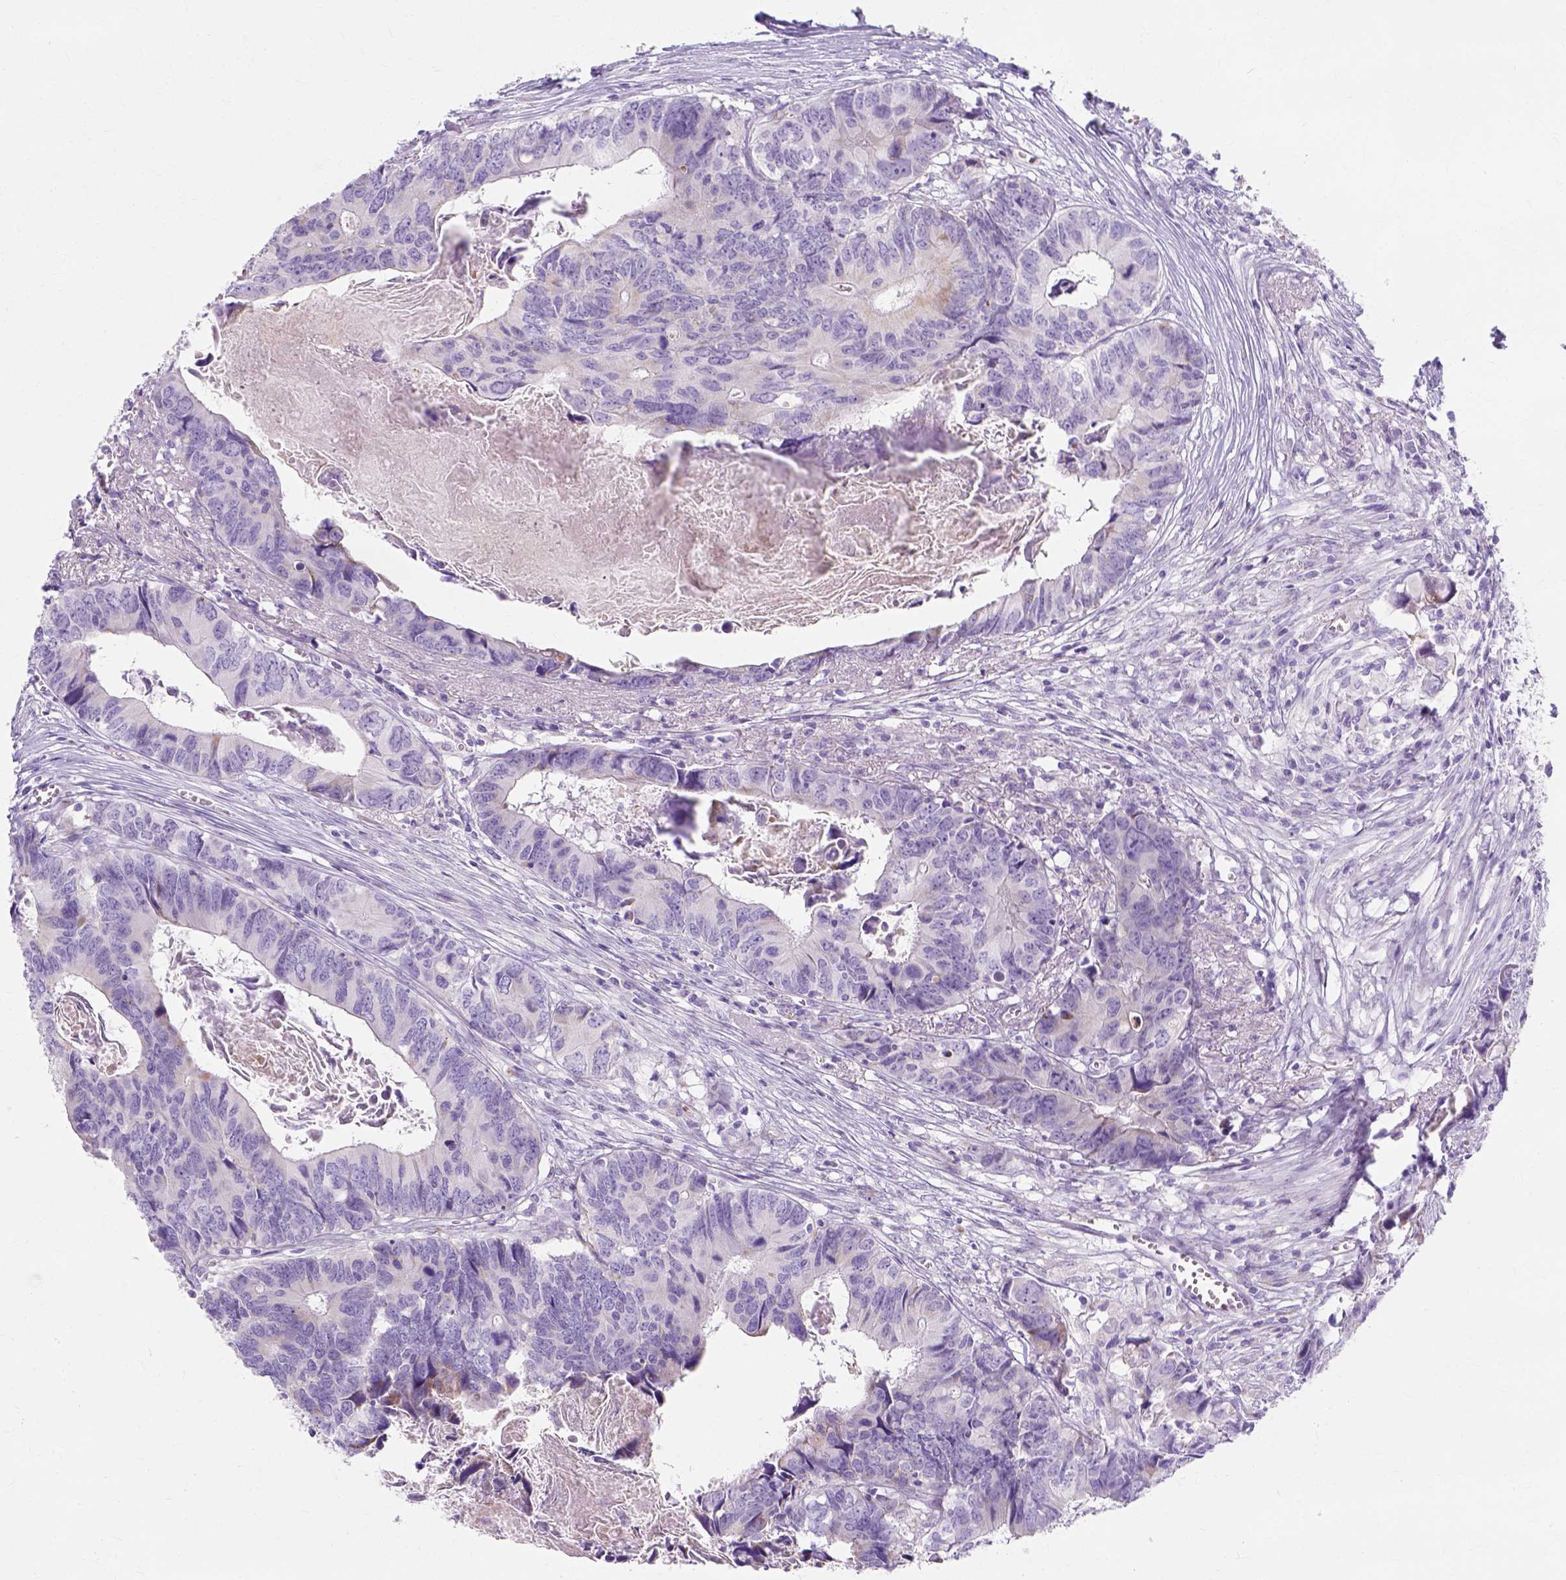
{"staining": {"intensity": "weak", "quantity": "<25%", "location": "cytoplasmic/membranous"}, "tissue": "colorectal cancer", "cell_type": "Tumor cells", "image_type": "cancer", "snomed": [{"axis": "morphology", "description": "Adenocarcinoma, NOS"}, {"axis": "topography", "description": "Colon"}], "caption": "DAB immunohistochemical staining of adenocarcinoma (colorectal) displays no significant staining in tumor cells.", "gene": "MYH15", "patient": {"sex": "female", "age": 82}}